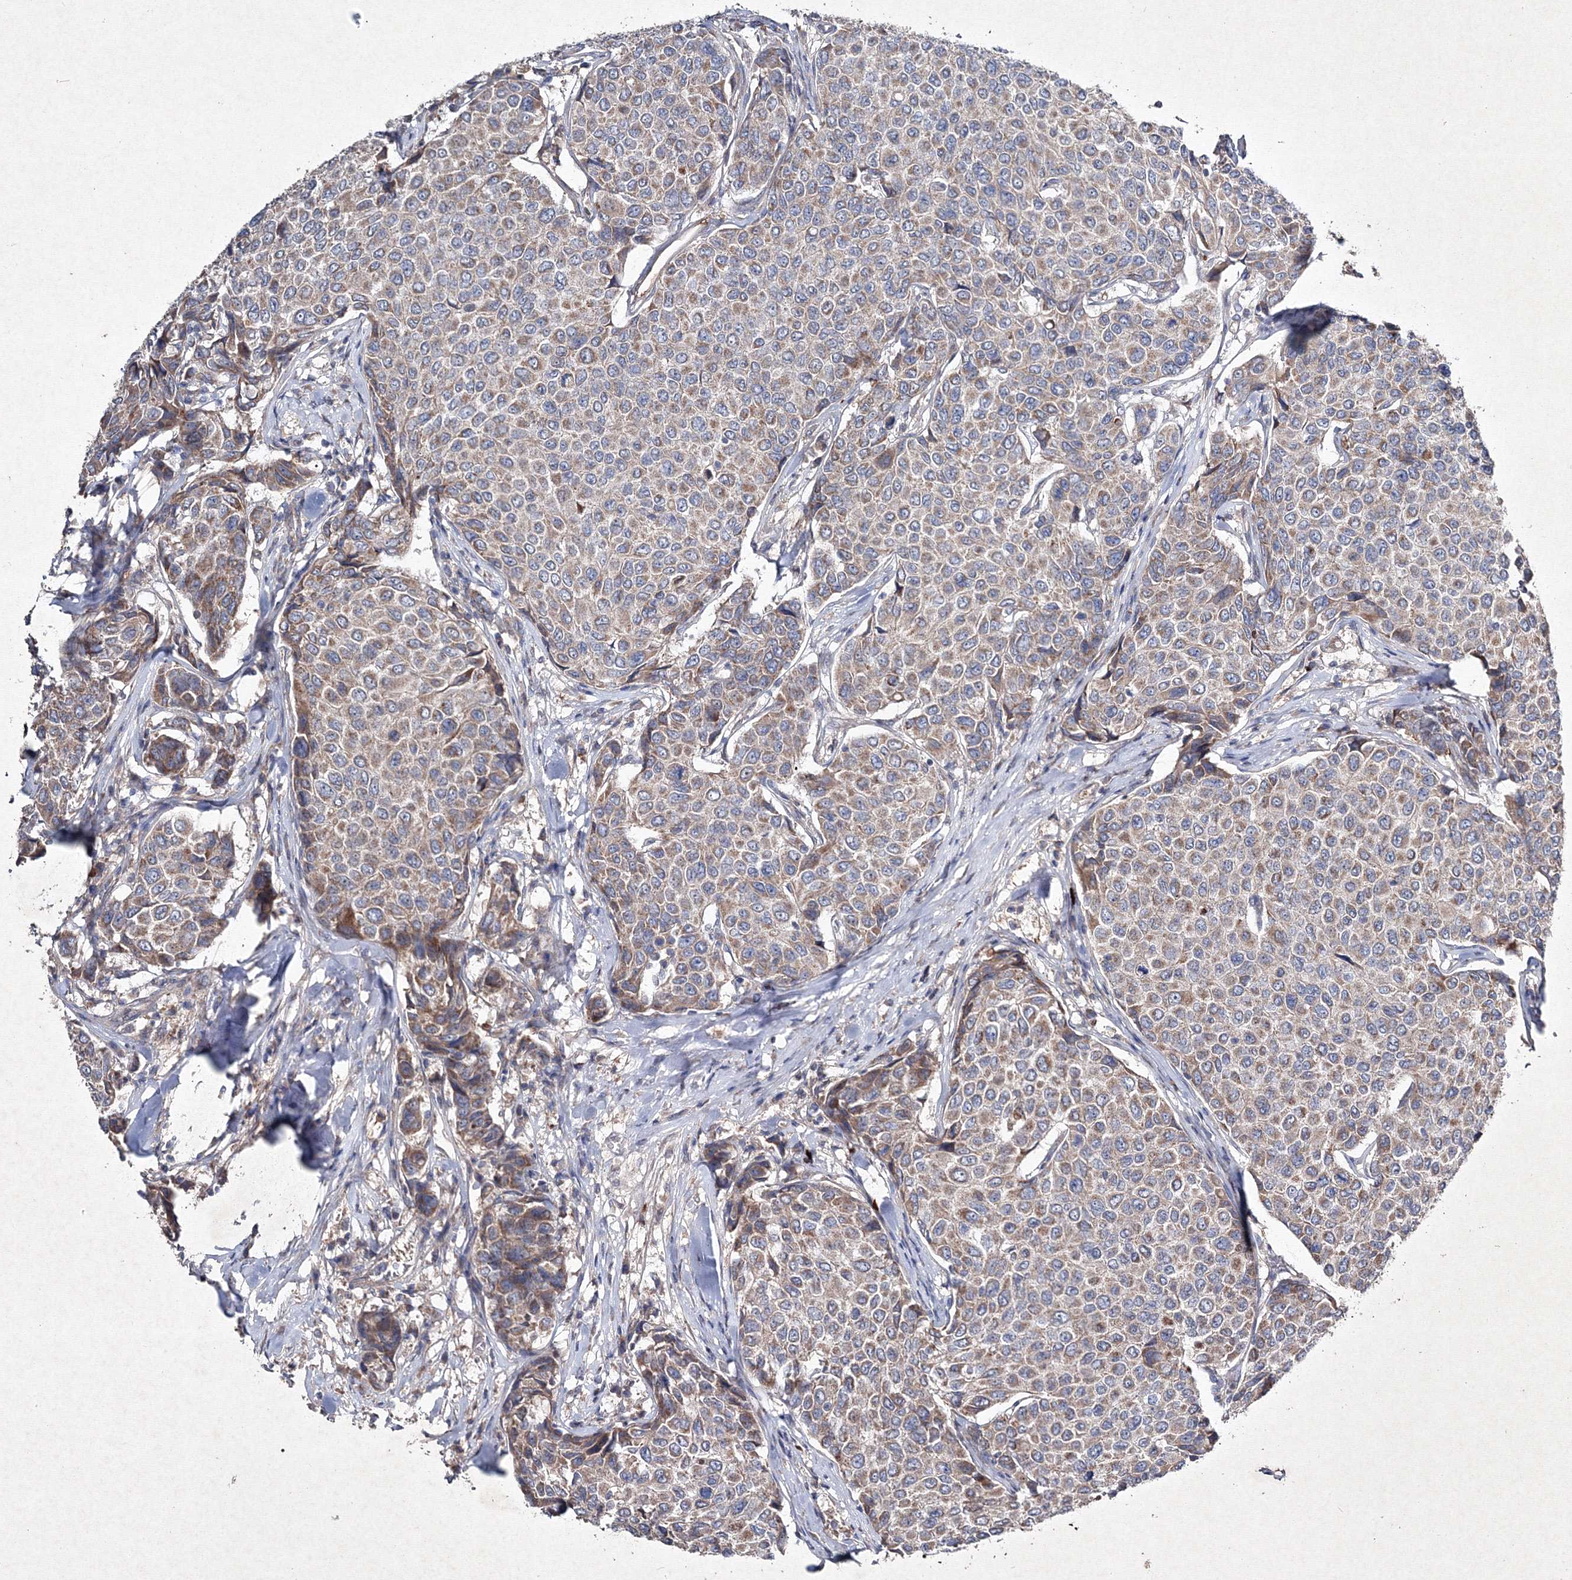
{"staining": {"intensity": "moderate", "quantity": ">75%", "location": "cytoplasmic/membranous"}, "tissue": "breast cancer", "cell_type": "Tumor cells", "image_type": "cancer", "snomed": [{"axis": "morphology", "description": "Duct carcinoma"}, {"axis": "topography", "description": "Breast"}], "caption": "This is an image of IHC staining of breast cancer, which shows moderate staining in the cytoplasmic/membranous of tumor cells.", "gene": "GFM1", "patient": {"sex": "female", "age": 55}}